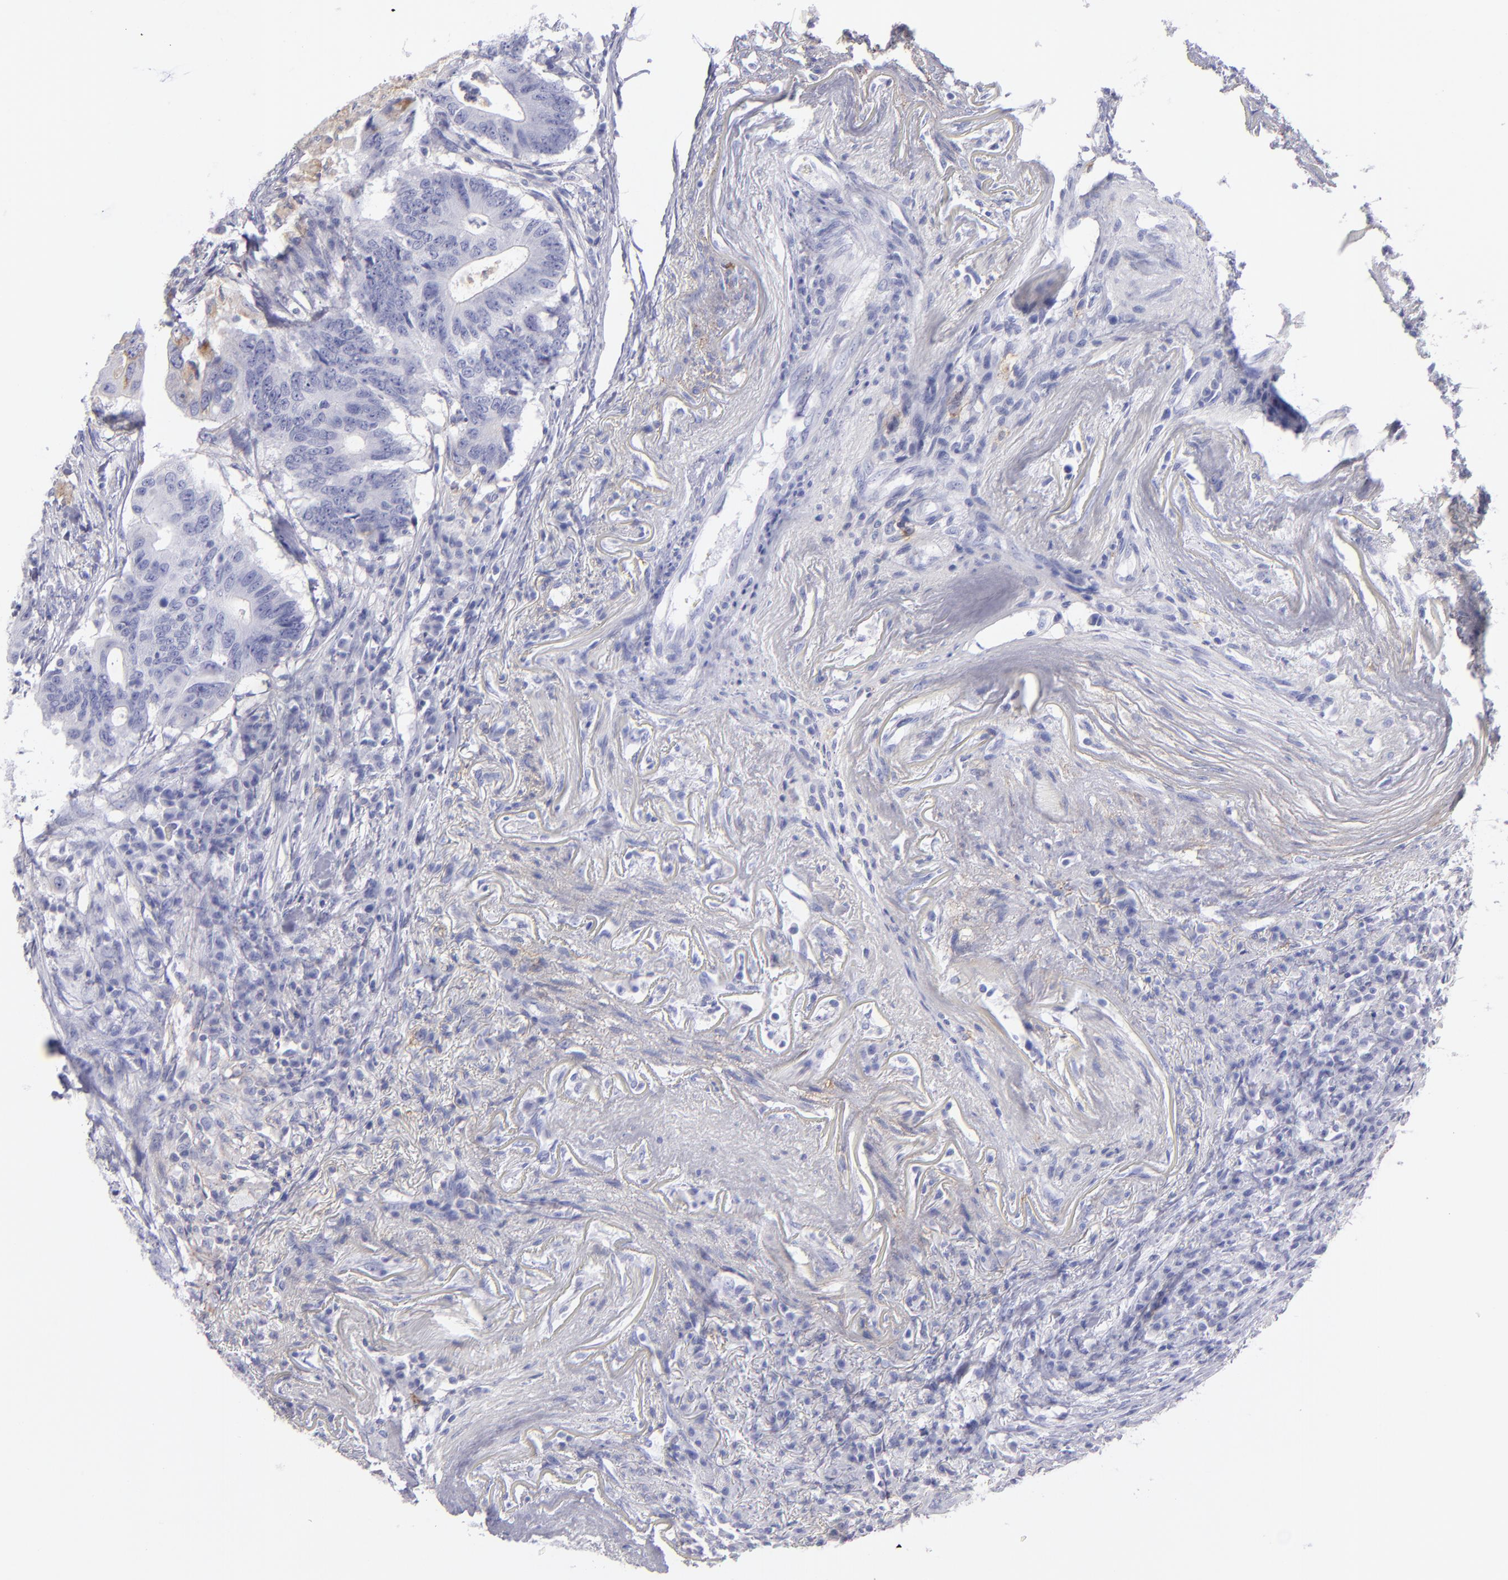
{"staining": {"intensity": "negative", "quantity": "none", "location": "none"}, "tissue": "colorectal cancer", "cell_type": "Tumor cells", "image_type": "cancer", "snomed": [{"axis": "morphology", "description": "Adenocarcinoma, NOS"}, {"axis": "topography", "description": "Colon"}], "caption": "There is no significant positivity in tumor cells of colorectal cancer. (DAB IHC visualized using brightfield microscopy, high magnification).", "gene": "CD82", "patient": {"sex": "male", "age": 71}}